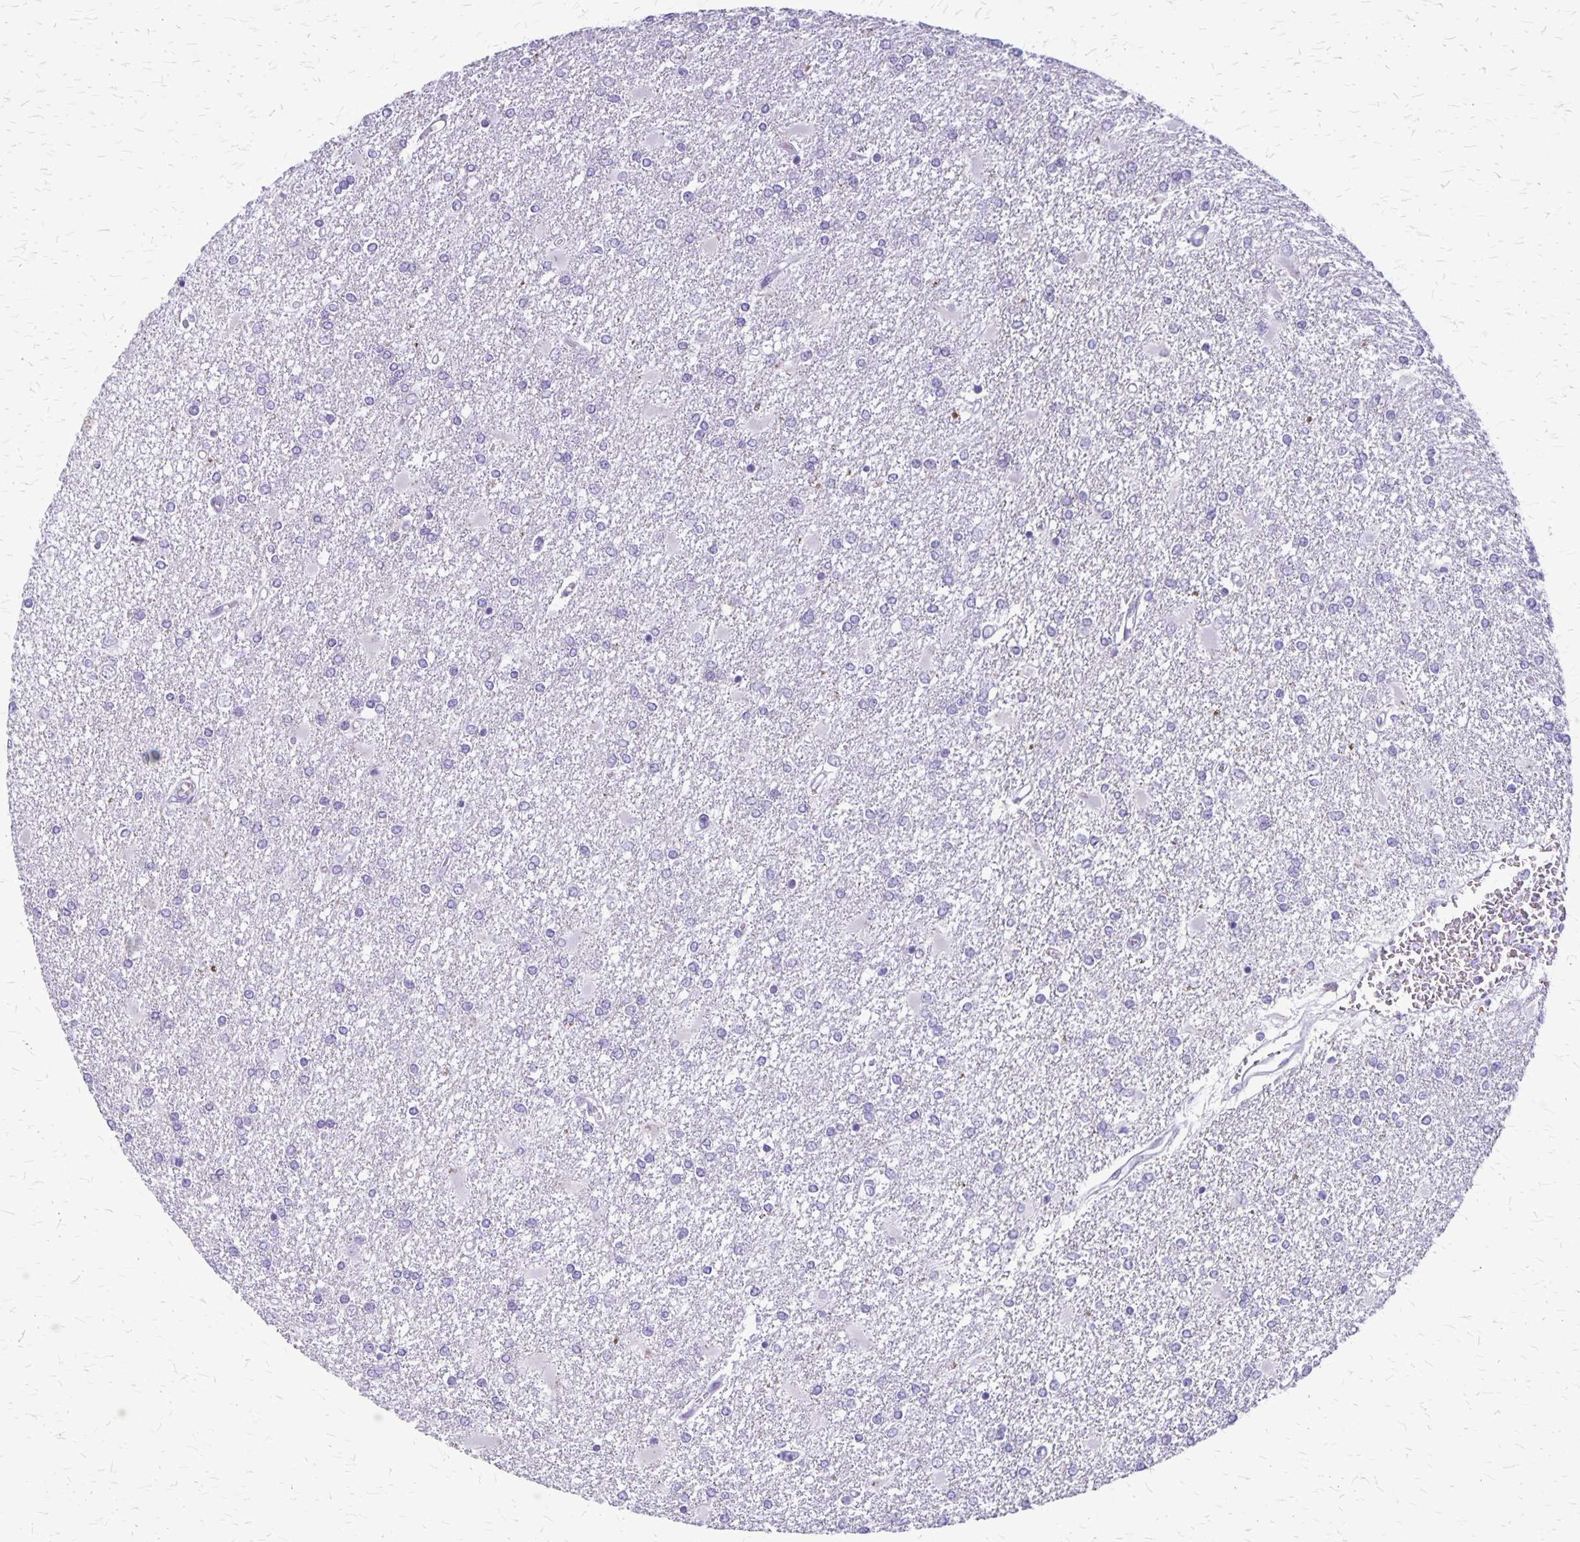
{"staining": {"intensity": "negative", "quantity": "none", "location": "none"}, "tissue": "glioma", "cell_type": "Tumor cells", "image_type": "cancer", "snomed": [{"axis": "morphology", "description": "Glioma, malignant, High grade"}, {"axis": "topography", "description": "Cerebral cortex"}], "caption": "High power microscopy photomicrograph of an immunohistochemistry (IHC) image of malignant high-grade glioma, revealing no significant positivity in tumor cells. Nuclei are stained in blue.", "gene": "PLXNB3", "patient": {"sex": "male", "age": 79}}